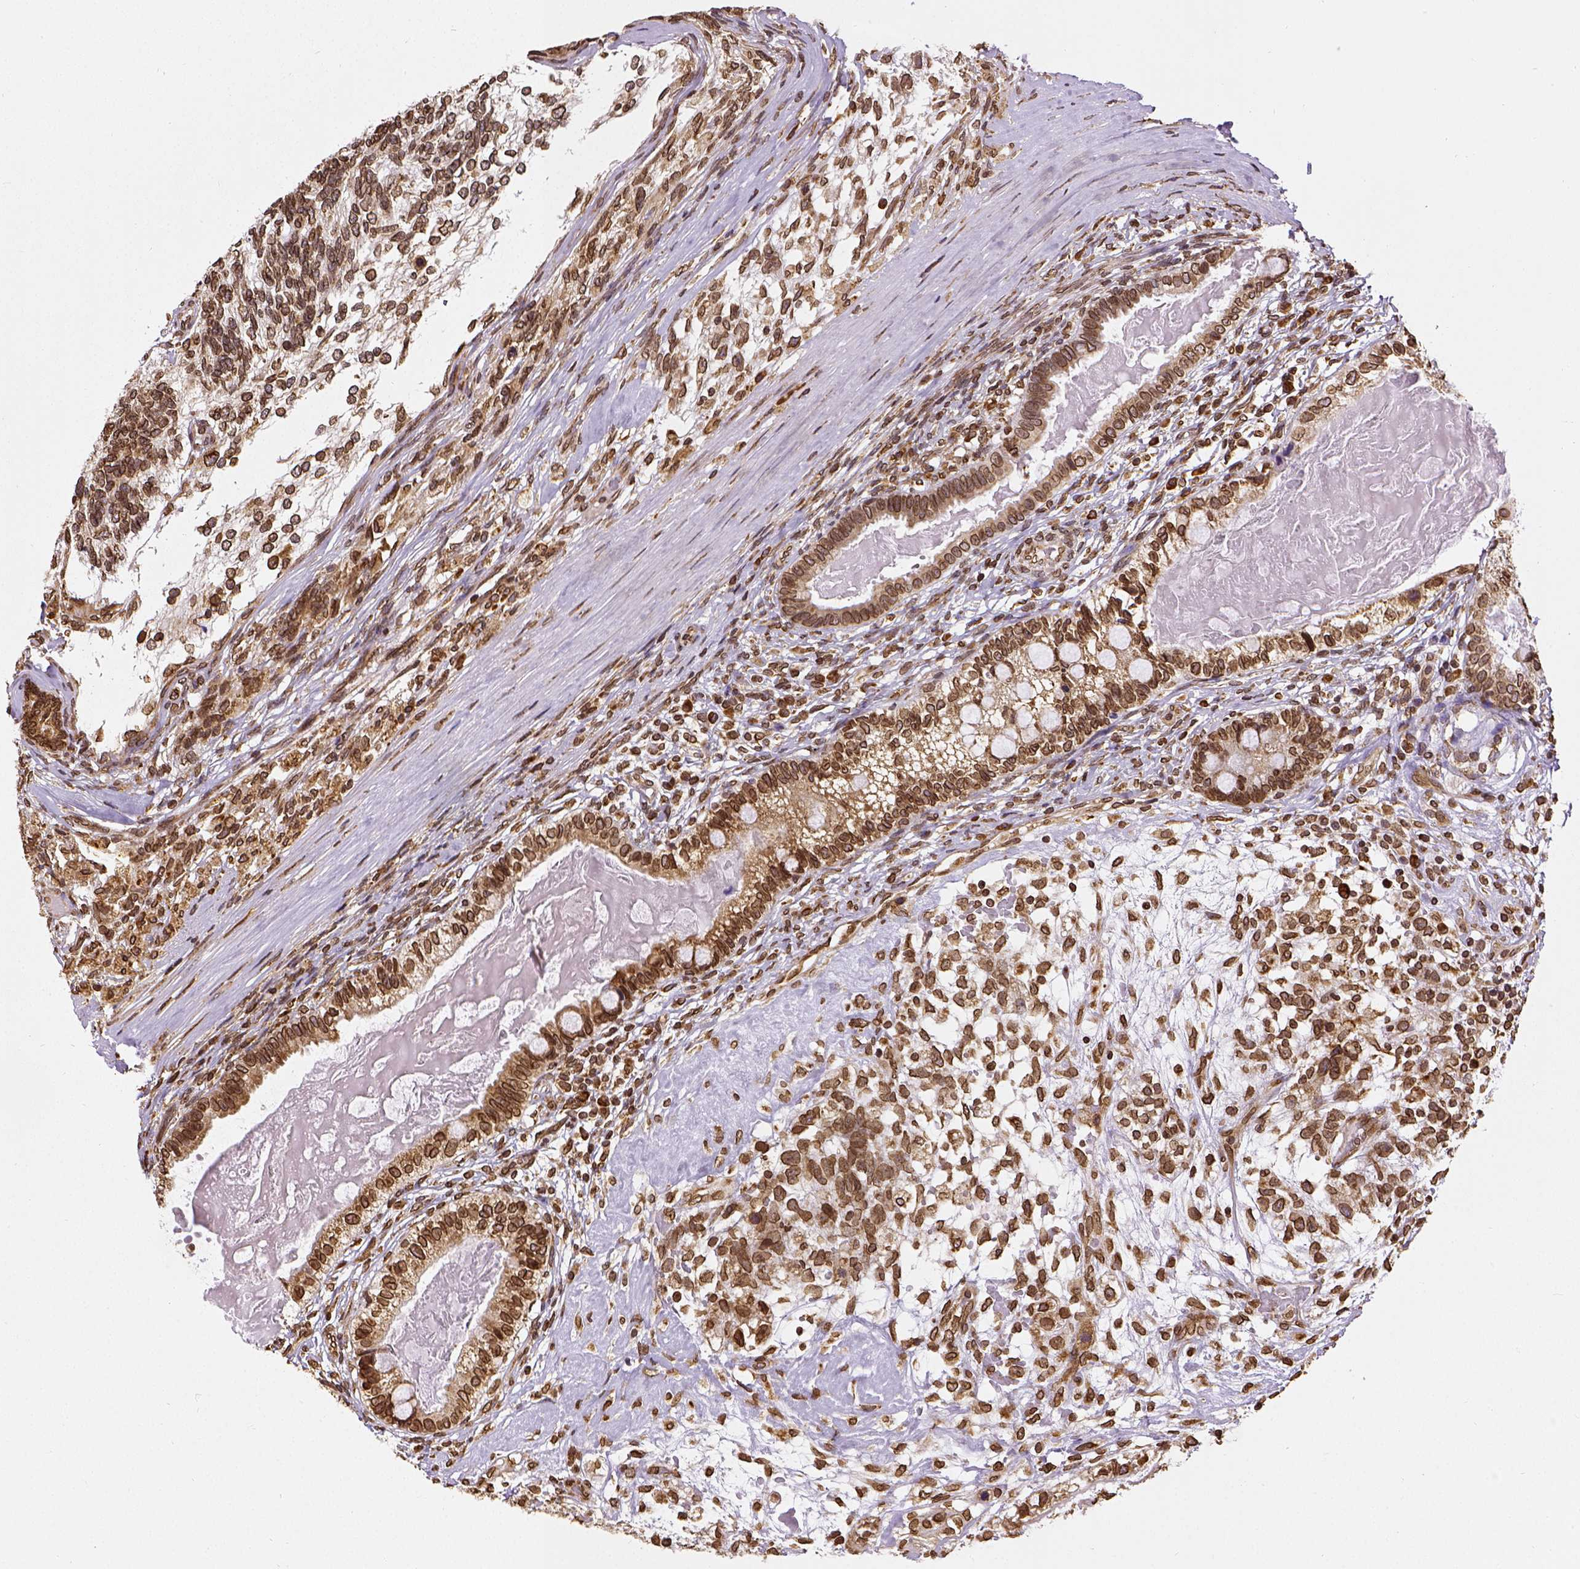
{"staining": {"intensity": "strong", "quantity": ">75%", "location": "cytoplasmic/membranous,nuclear"}, "tissue": "testis cancer", "cell_type": "Tumor cells", "image_type": "cancer", "snomed": [{"axis": "morphology", "description": "Seminoma, NOS"}, {"axis": "morphology", "description": "Carcinoma, Embryonal, NOS"}, {"axis": "topography", "description": "Testis"}], "caption": "Tumor cells reveal high levels of strong cytoplasmic/membranous and nuclear expression in approximately >75% of cells in testis cancer (seminoma).", "gene": "MTDH", "patient": {"sex": "male", "age": 41}}